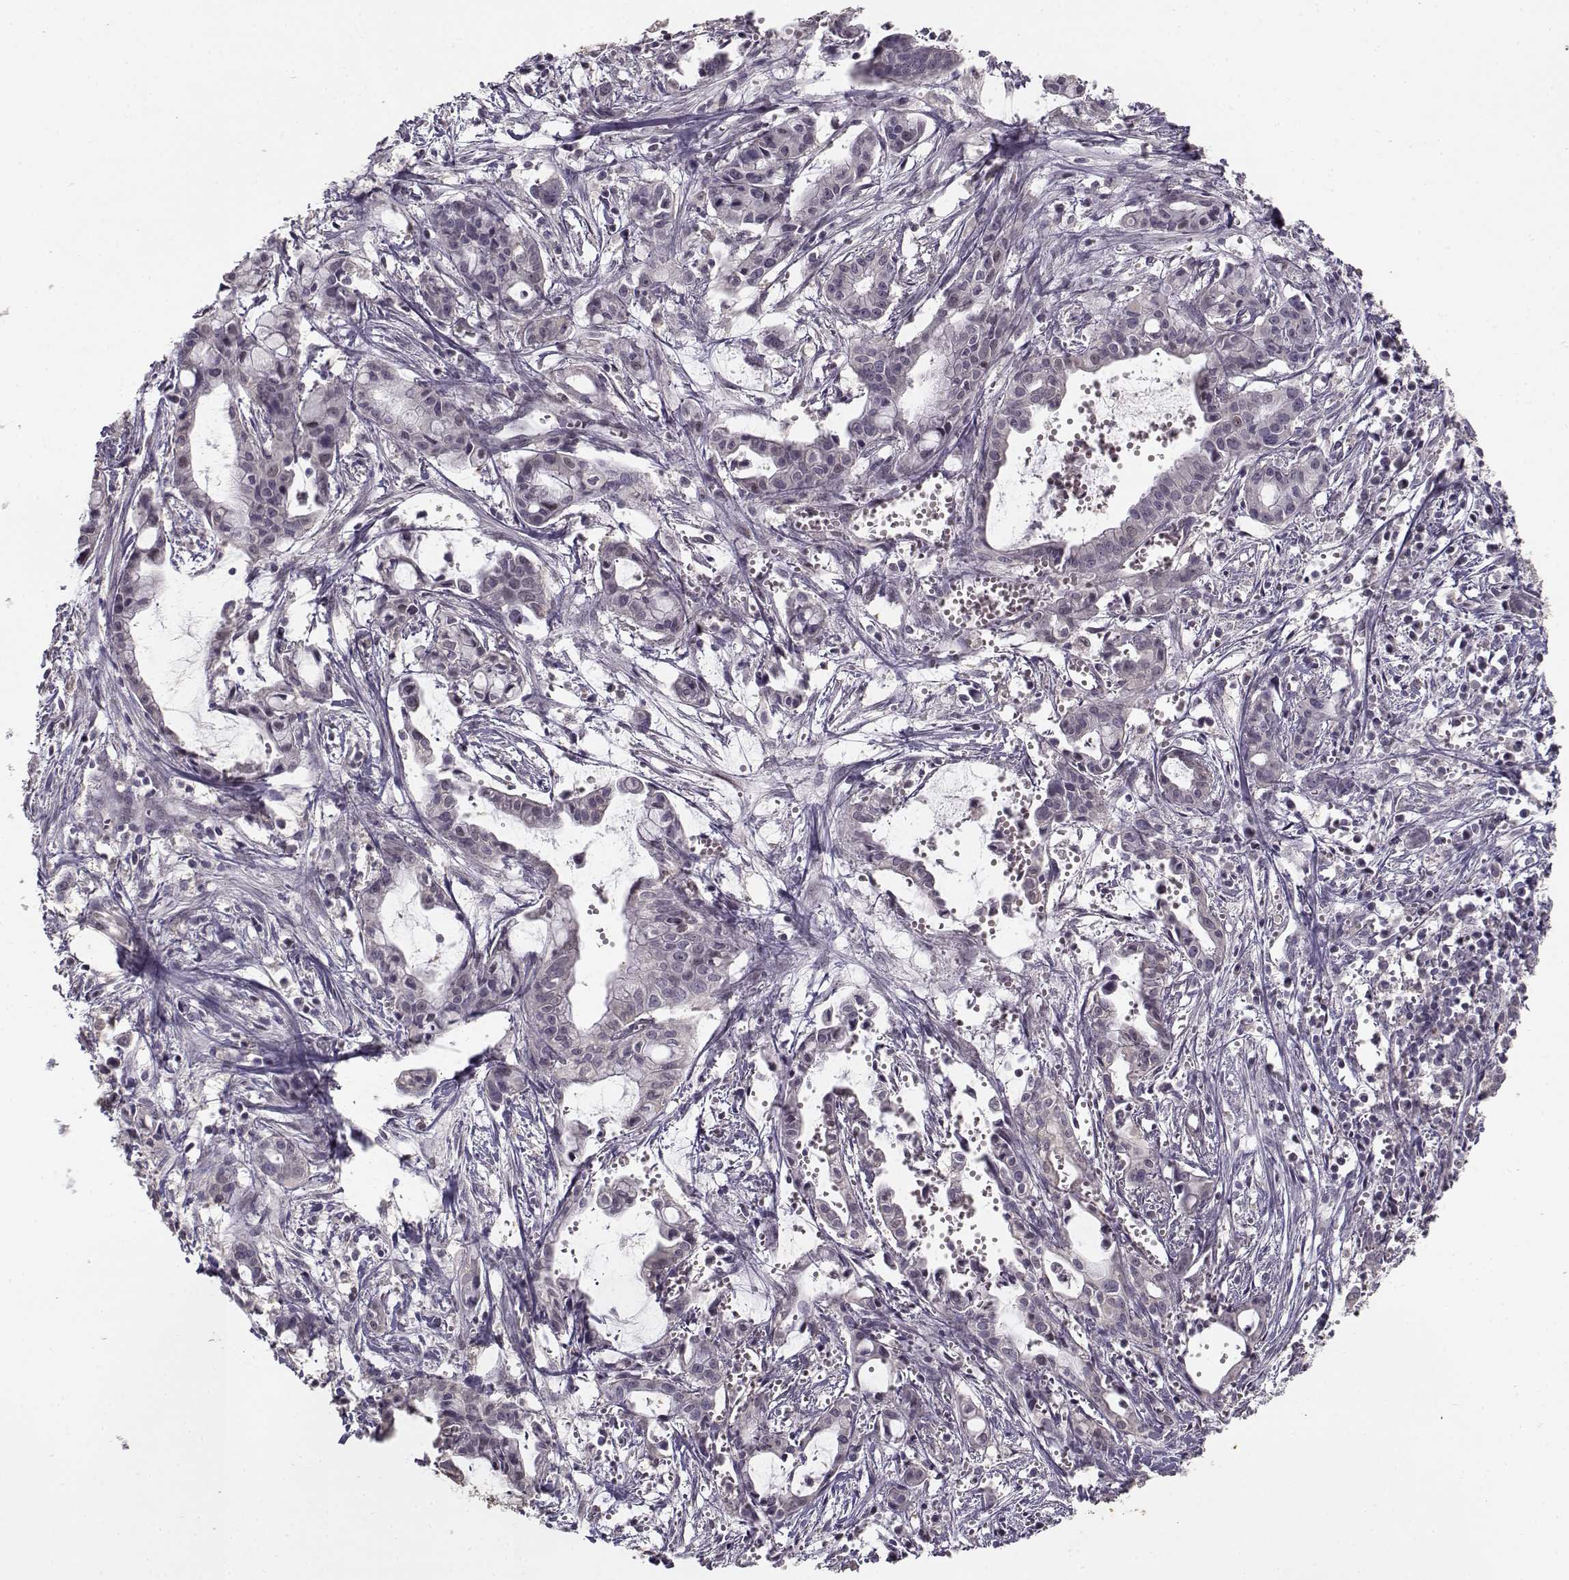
{"staining": {"intensity": "negative", "quantity": "none", "location": "none"}, "tissue": "pancreatic cancer", "cell_type": "Tumor cells", "image_type": "cancer", "snomed": [{"axis": "morphology", "description": "Adenocarcinoma, NOS"}, {"axis": "topography", "description": "Pancreas"}], "caption": "Immunohistochemistry (IHC) histopathology image of pancreatic cancer (adenocarcinoma) stained for a protein (brown), which reveals no expression in tumor cells.", "gene": "UROC1", "patient": {"sex": "male", "age": 48}}